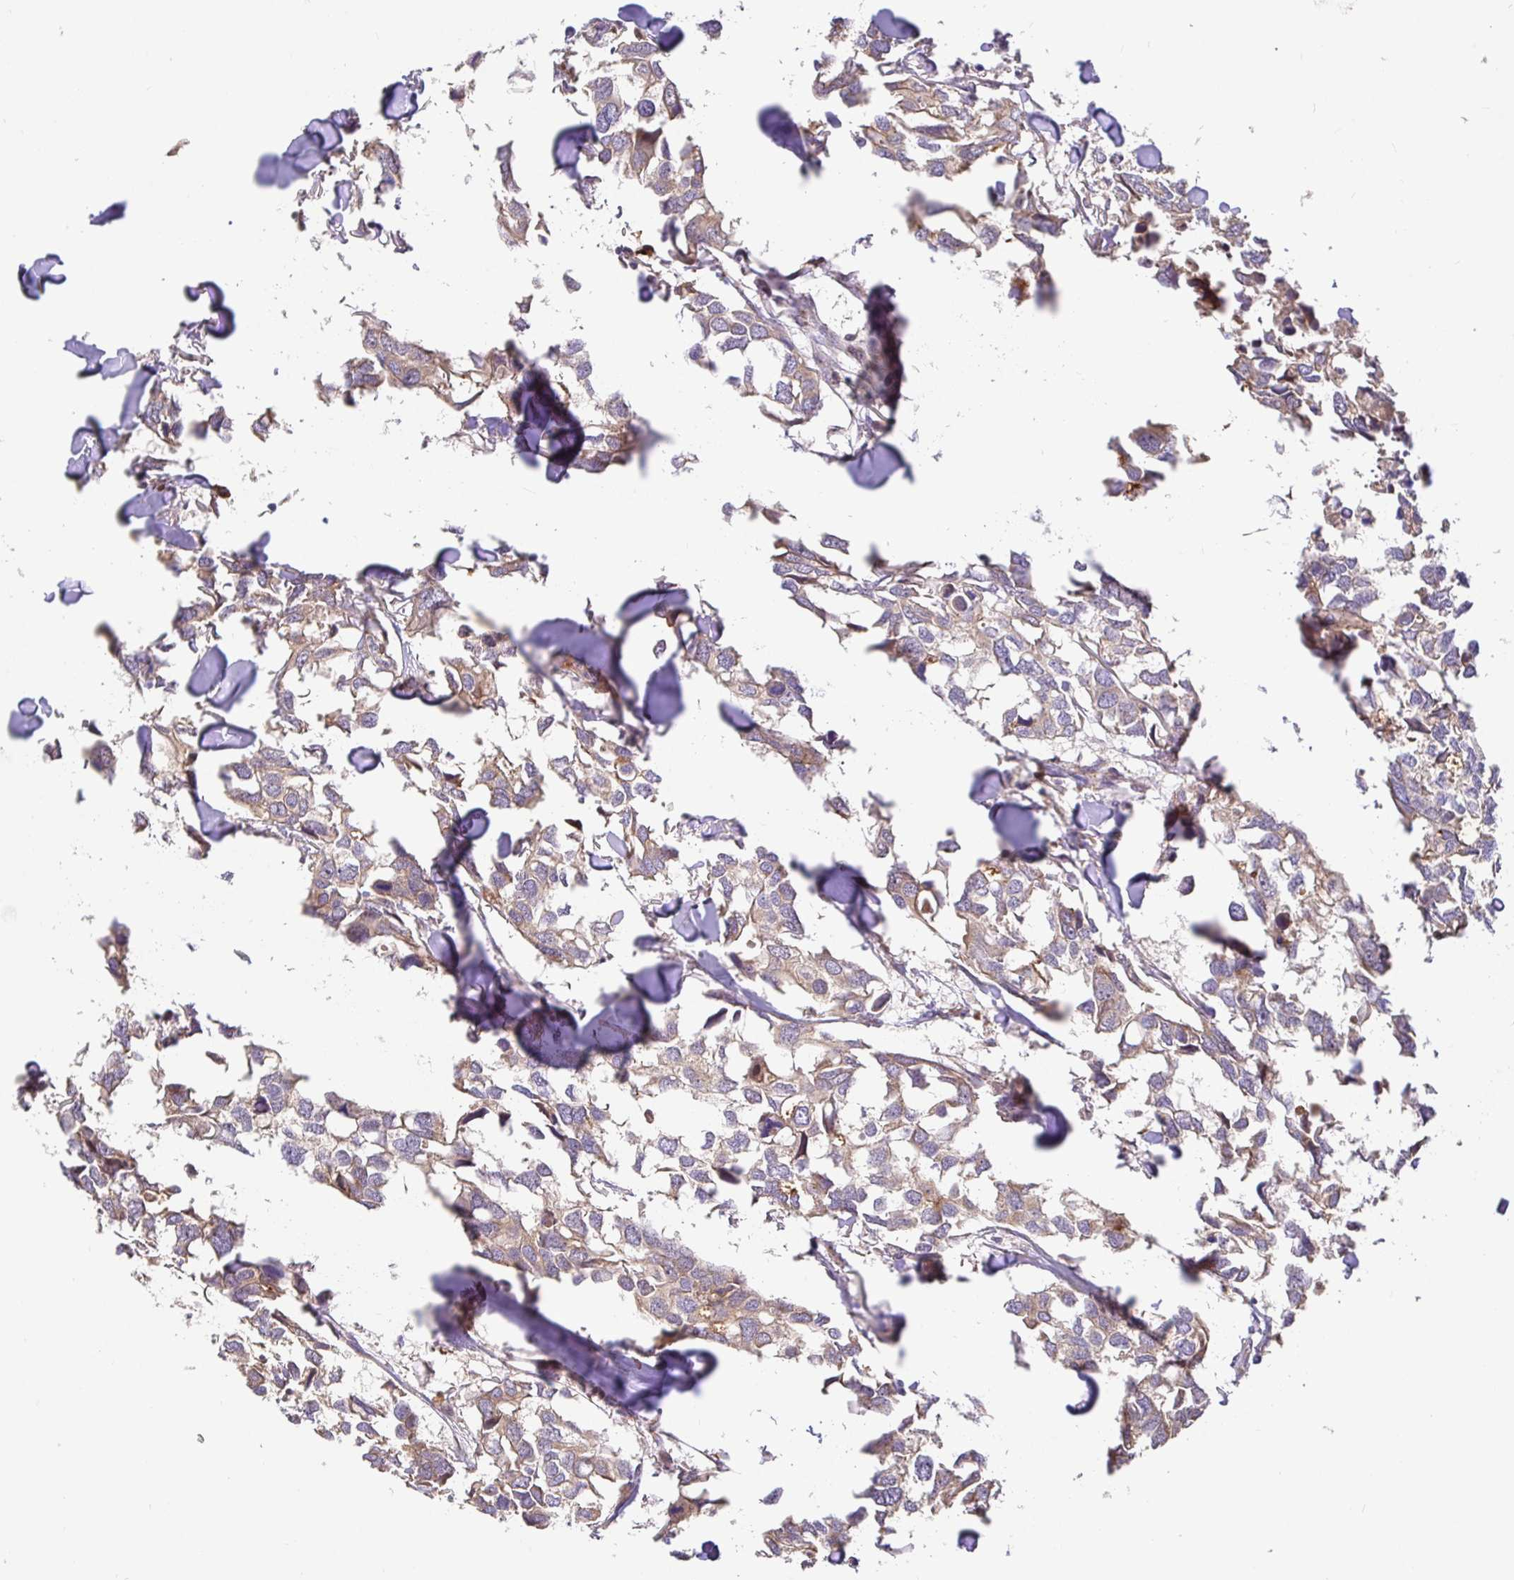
{"staining": {"intensity": "weak", "quantity": ">75%", "location": "cytoplasmic/membranous"}, "tissue": "breast cancer", "cell_type": "Tumor cells", "image_type": "cancer", "snomed": [{"axis": "morphology", "description": "Duct carcinoma"}, {"axis": "topography", "description": "Breast"}], "caption": "A brown stain shows weak cytoplasmic/membranous expression of a protein in human breast cancer (invasive ductal carcinoma) tumor cells. Using DAB (brown) and hematoxylin (blue) stains, captured at high magnification using brightfield microscopy.", "gene": "ELP1", "patient": {"sex": "female", "age": 83}}